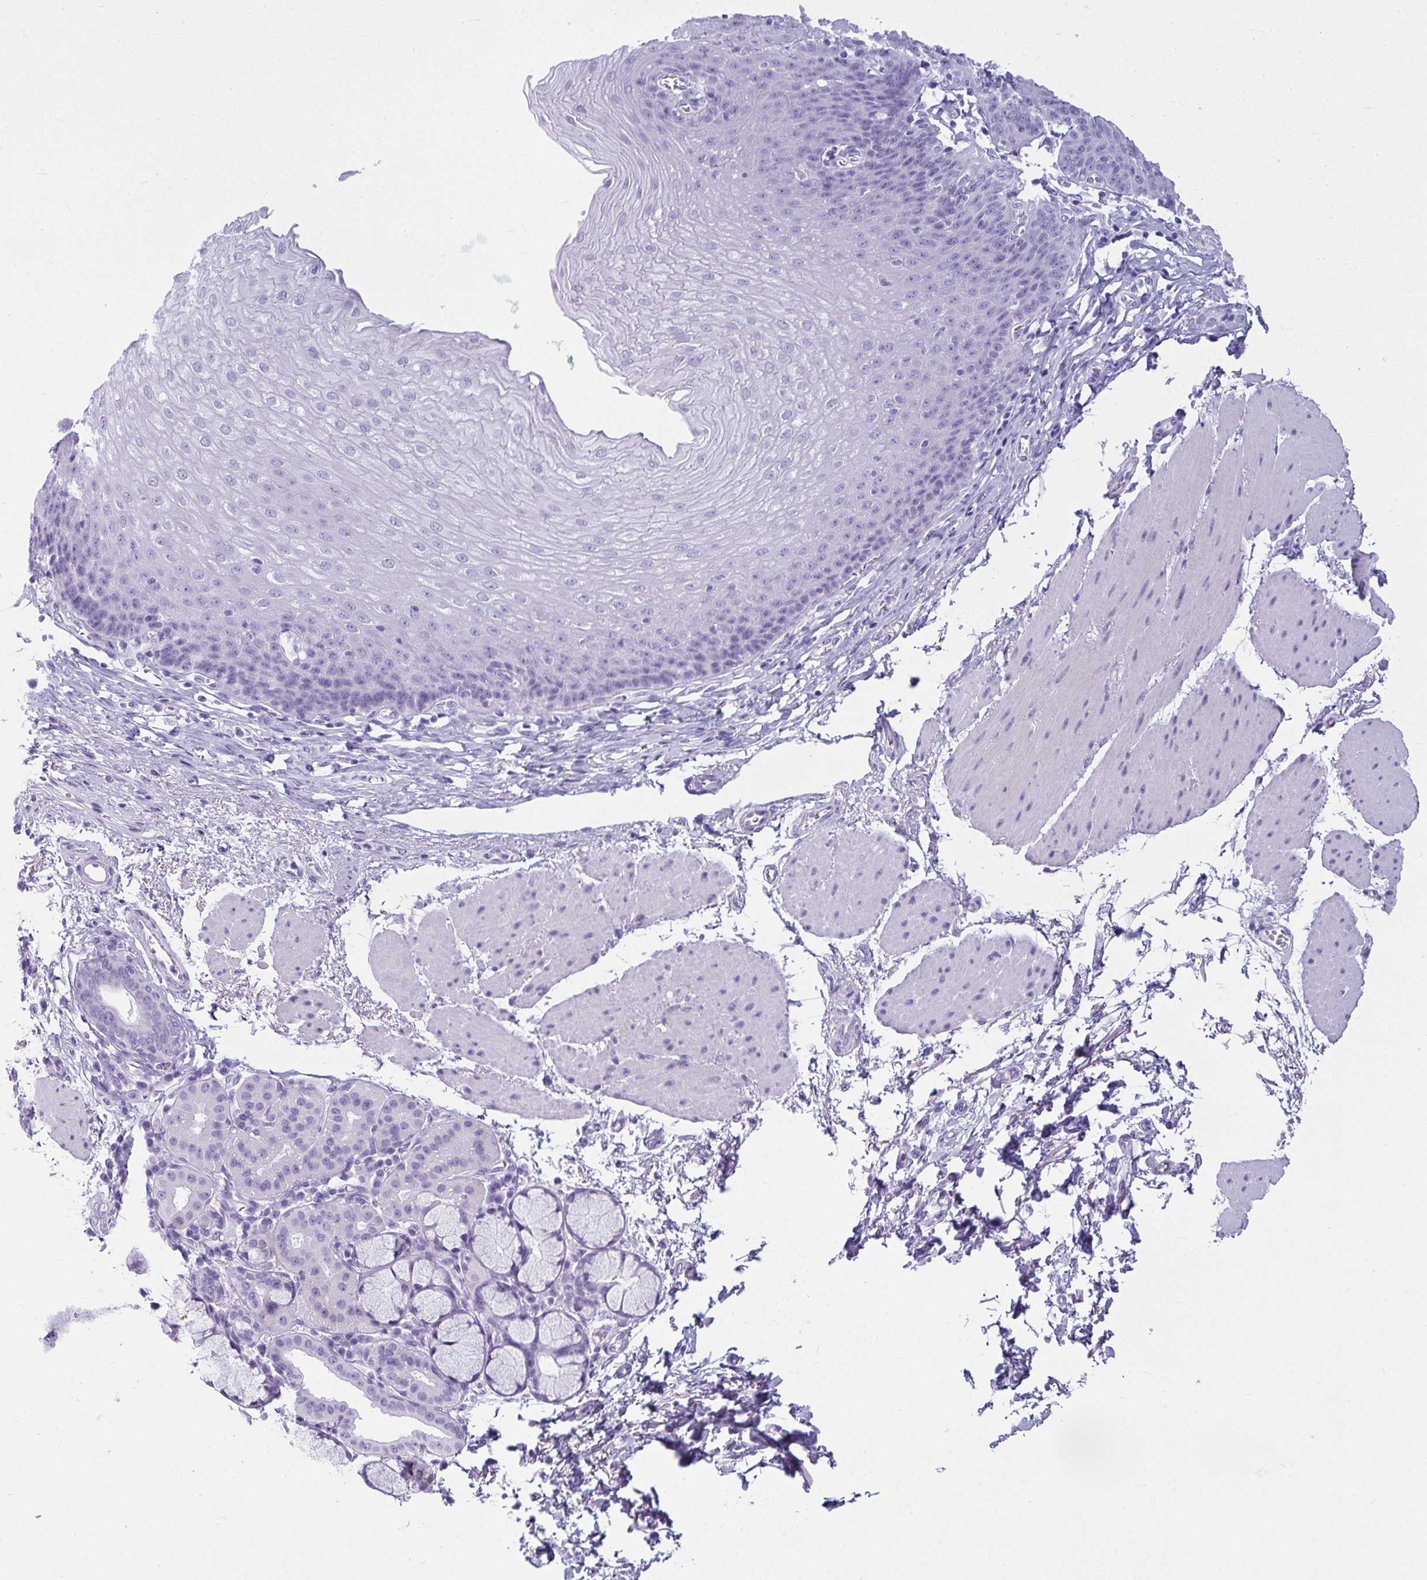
{"staining": {"intensity": "negative", "quantity": "none", "location": "none"}, "tissue": "esophagus", "cell_type": "Squamous epithelial cells", "image_type": "normal", "snomed": [{"axis": "morphology", "description": "Normal tissue, NOS"}, {"axis": "topography", "description": "Esophagus"}], "caption": "High power microscopy photomicrograph of an immunohistochemistry image of normal esophagus, revealing no significant expression in squamous epithelial cells. (DAB IHC, high magnification).", "gene": "CLGN", "patient": {"sex": "female", "age": 81}}